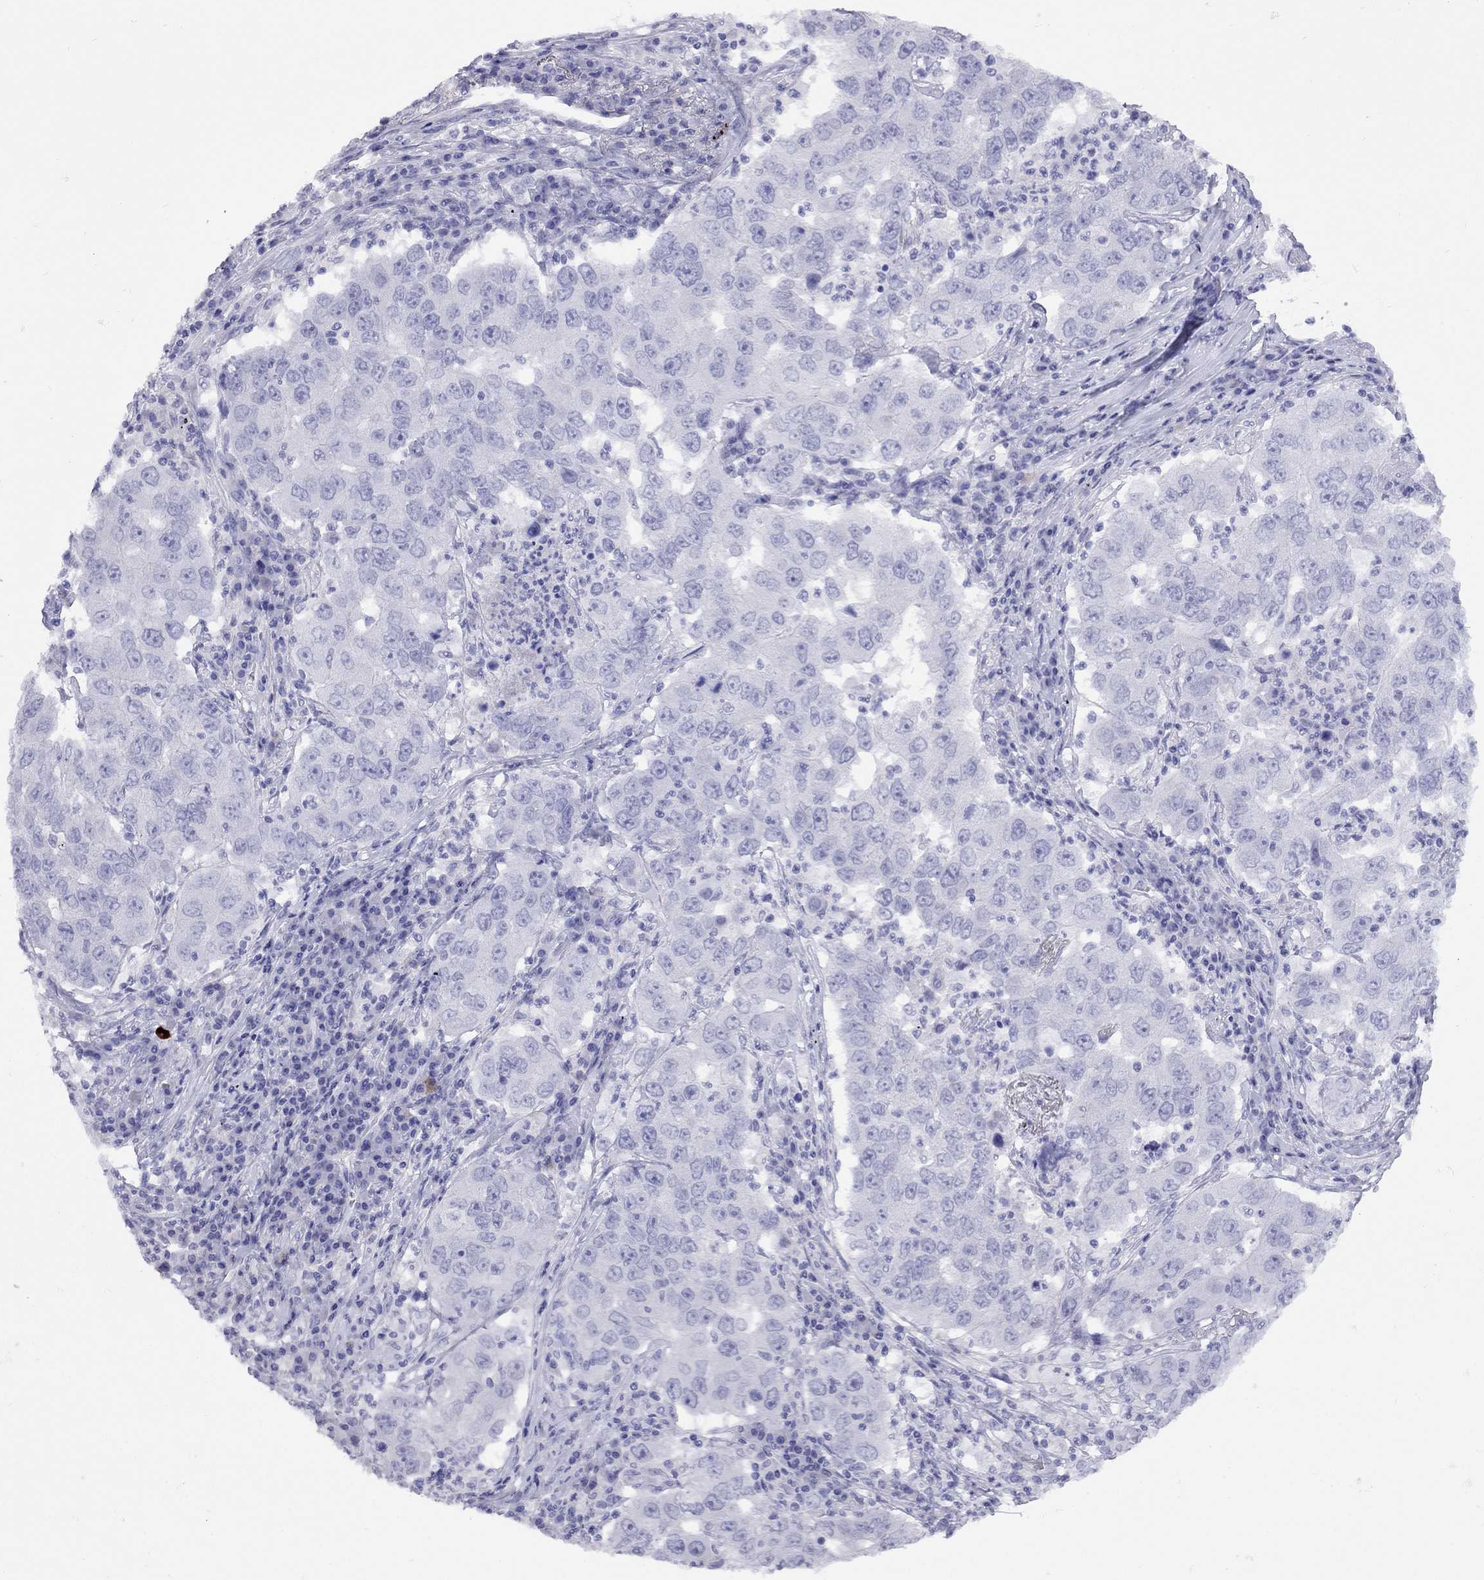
{"staining": {"intensity": "negative", "quantity": "none", "location": "none"}, "tissue": "lung cancer", "cell_type": "Tumor cells", "image_type": "cancer", "snomed": [{"axis": "morphology", "description": "Adenocarcinoma, NOS"}, {"axis": "topography", "description": "Lung"}], "caption": "IHC of human lung cancer (adenocarcinoma) shows no positivity in tumor cells. Nuclei are stained in blue.", "gene": "GRIA2", "patient": {"sex": "male", "age": 73}}